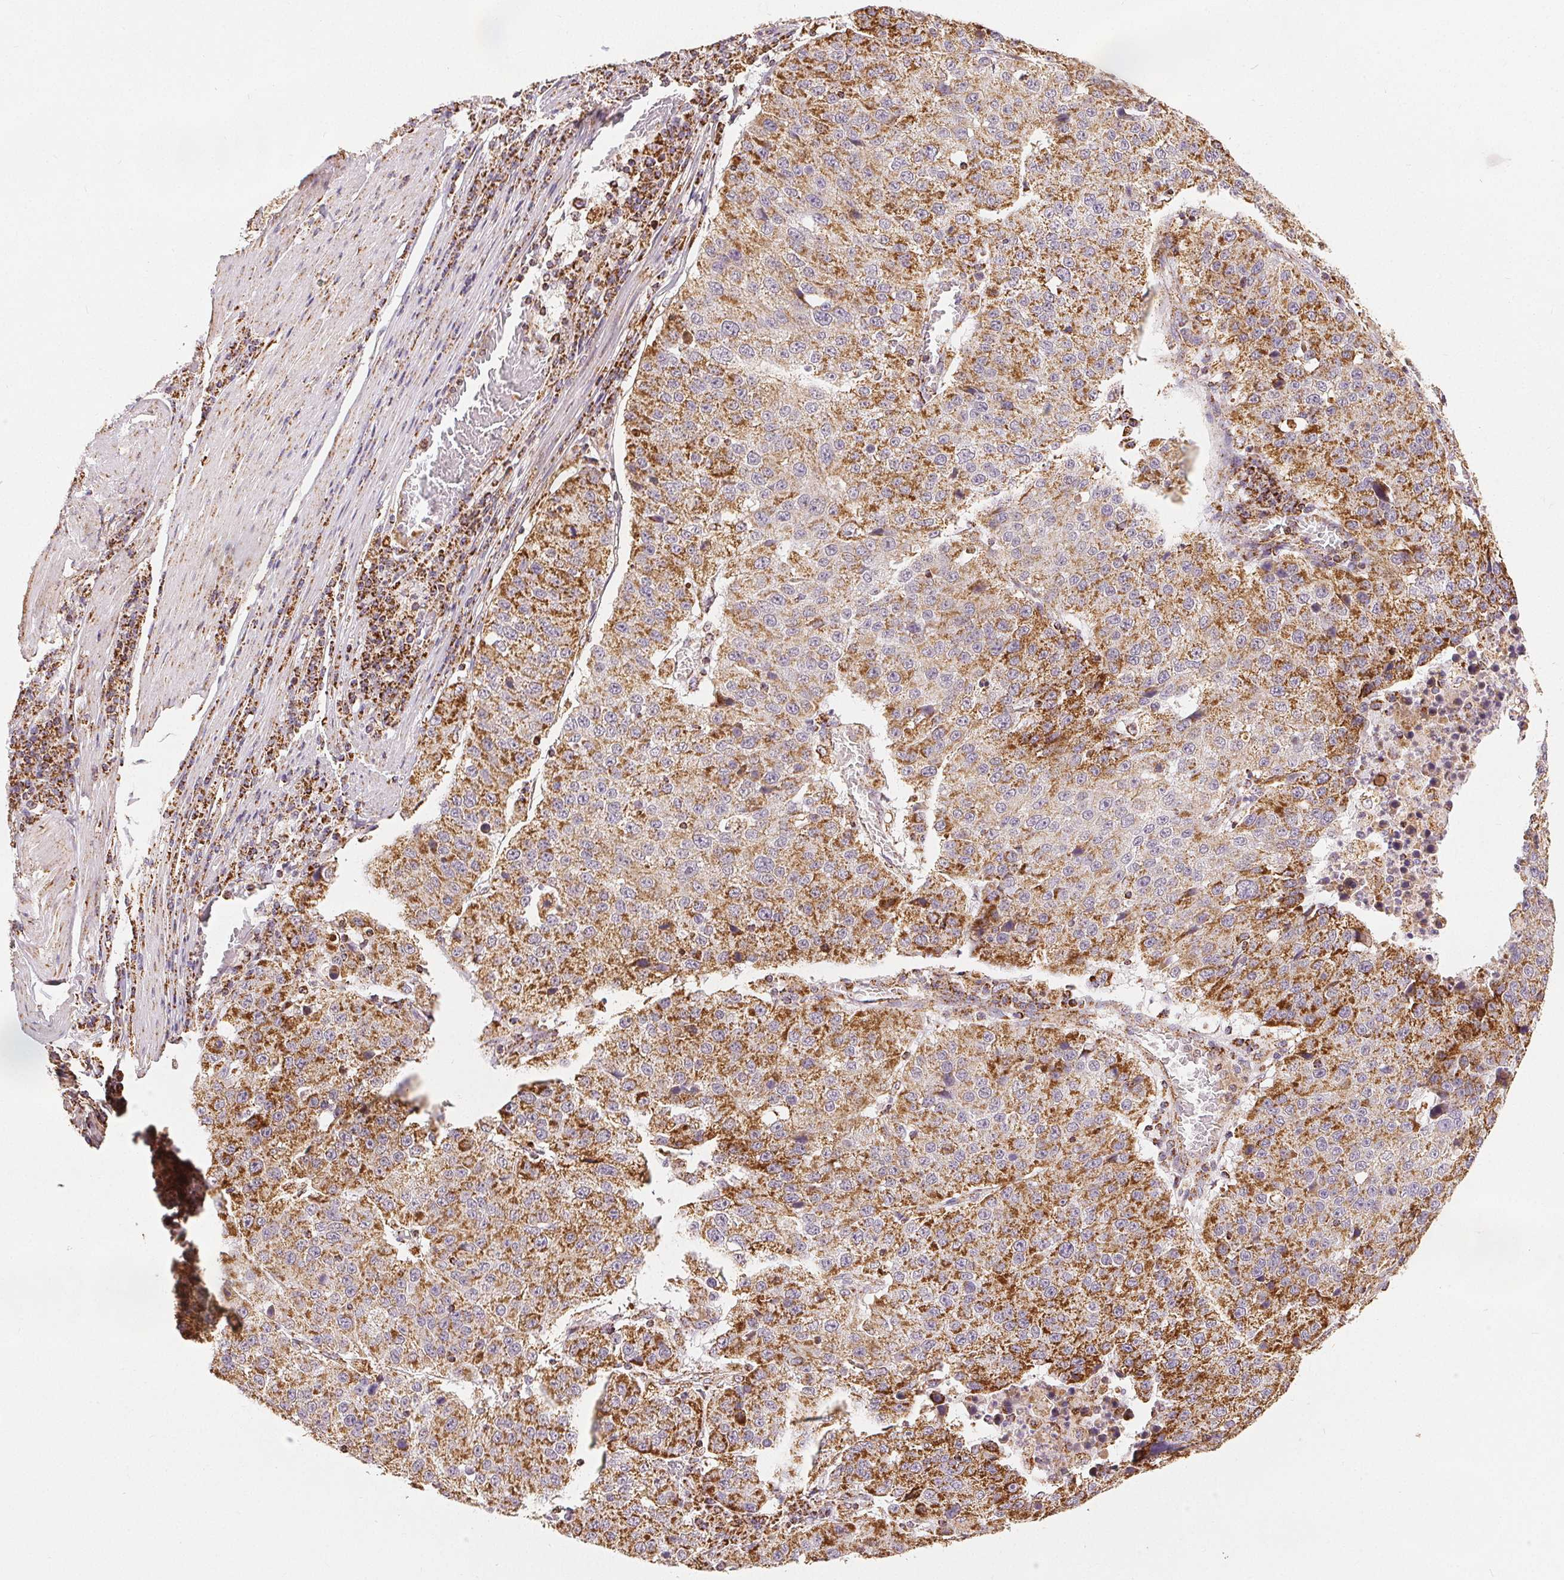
{"staining": {"intensity": "moderate", "quantity": ">75%", "location": "cytoplasmic/membranous"}, "tissue": "stomach cancer", "cell_type": "Tumor cells", "image_type": "cancer", "snomed": [{"axis": "morphology", "description": "Adenocarcinoma, NOS"}, {"axis": "topography", "description": "Stomach"}], "caption": "This image displays stomach adenocarcinoma stained with immunohistochemistry (IHC) to label a protein in brown. The cytoplasmic/membranous of tumor cells show moderate positivity for the protein. Nuclei are counter-stained blue.", "gene": "SDHB", "patient": {"sex": "male", "age": 71}}